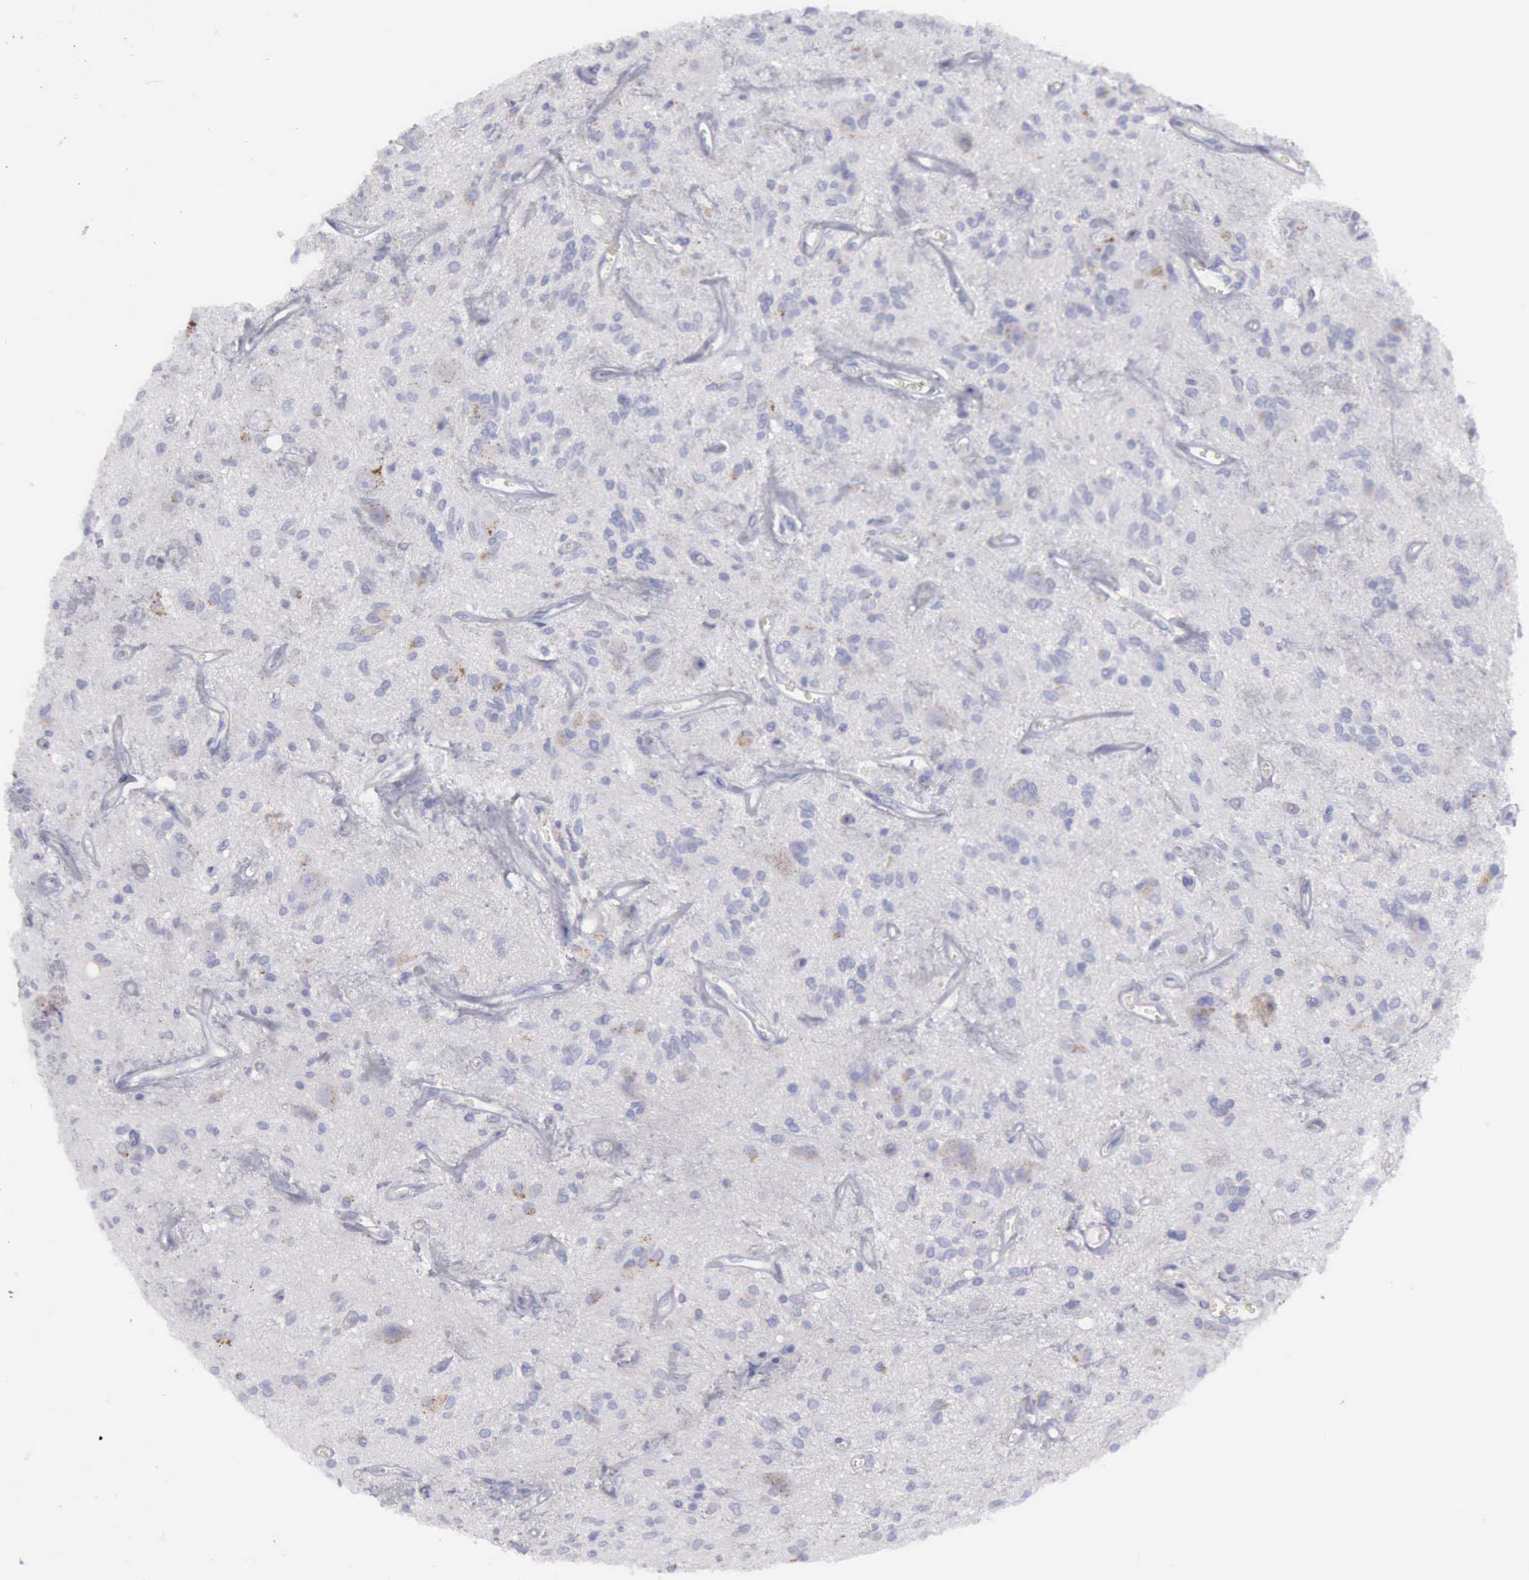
{"staining": {"intensity": "negative", "quantity": "none", "location": "none"}, "tissue": "glioma", "cell_type": "Tumor cells", "image_type": "cancer", "snomed": [{"axis": "morphology", "description": "Glioma, malignant, Low grade"}, {"axis": "topography", "description": "Brain"}], "caption": "Immunohistochemical staining of human glioma shows no significant expression in tumor cells.", "gene": "CTSS", "patient": {"sex": "female", "age": 15}}